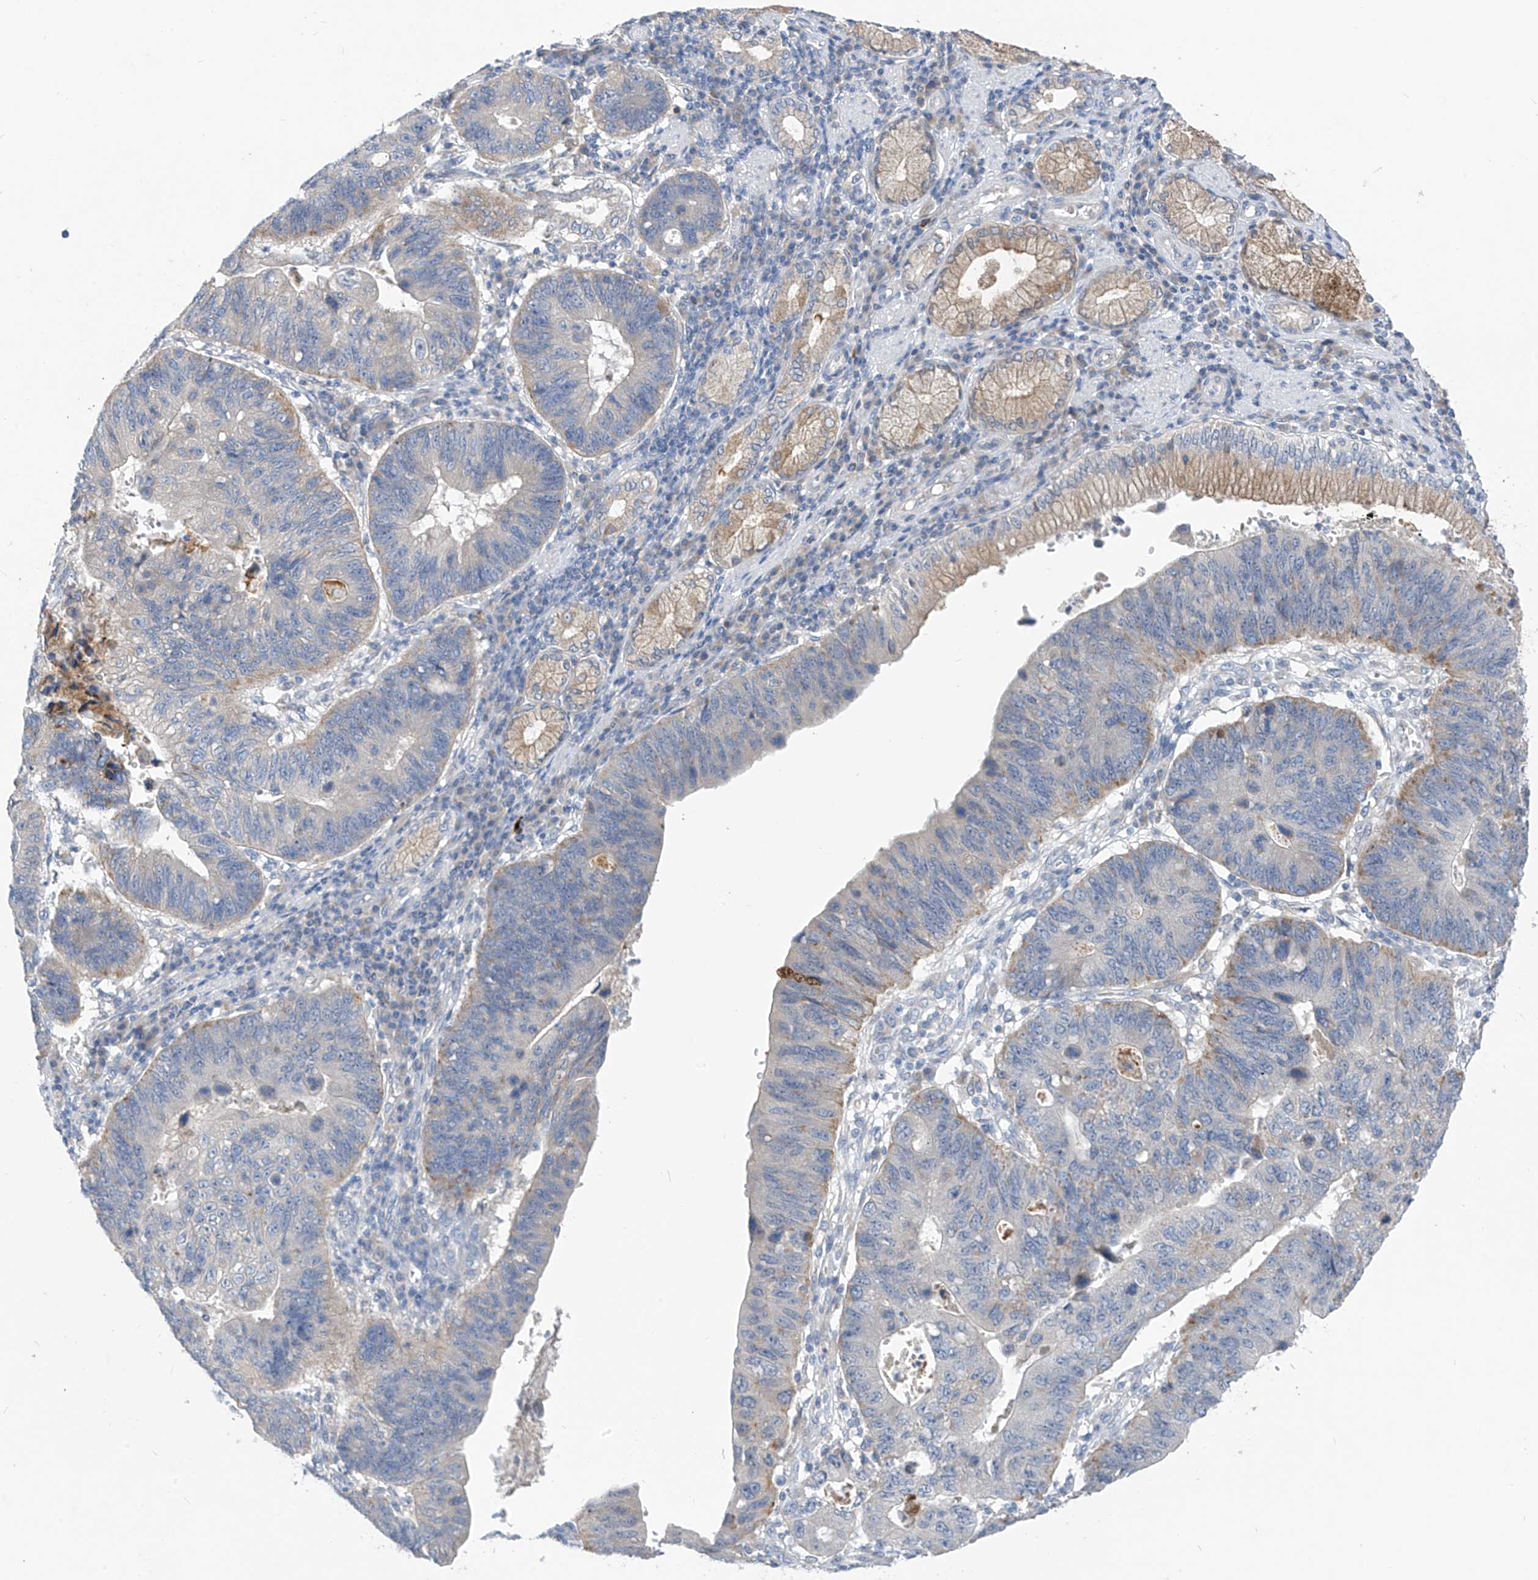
{"staining": {"intensity": "weak", "quantity": "<25%", "location": "cytoplasmic/membranous"}, "tissue": "stomach cancer", "cell_type": "Tumor cells", "image_type": "cancer", "snomed": [{"axis": "morphology", "description": "Adenocarcinoma, NOS"}, {"axis": "topography", "description": "Stomach"}], "caption": "Immunohistochemical staining of stomach adenocarcinoma exhibits no significant expression in tumor cells.", "gene": "LDAH", "patient": {"sex": "male", "age": 59}}